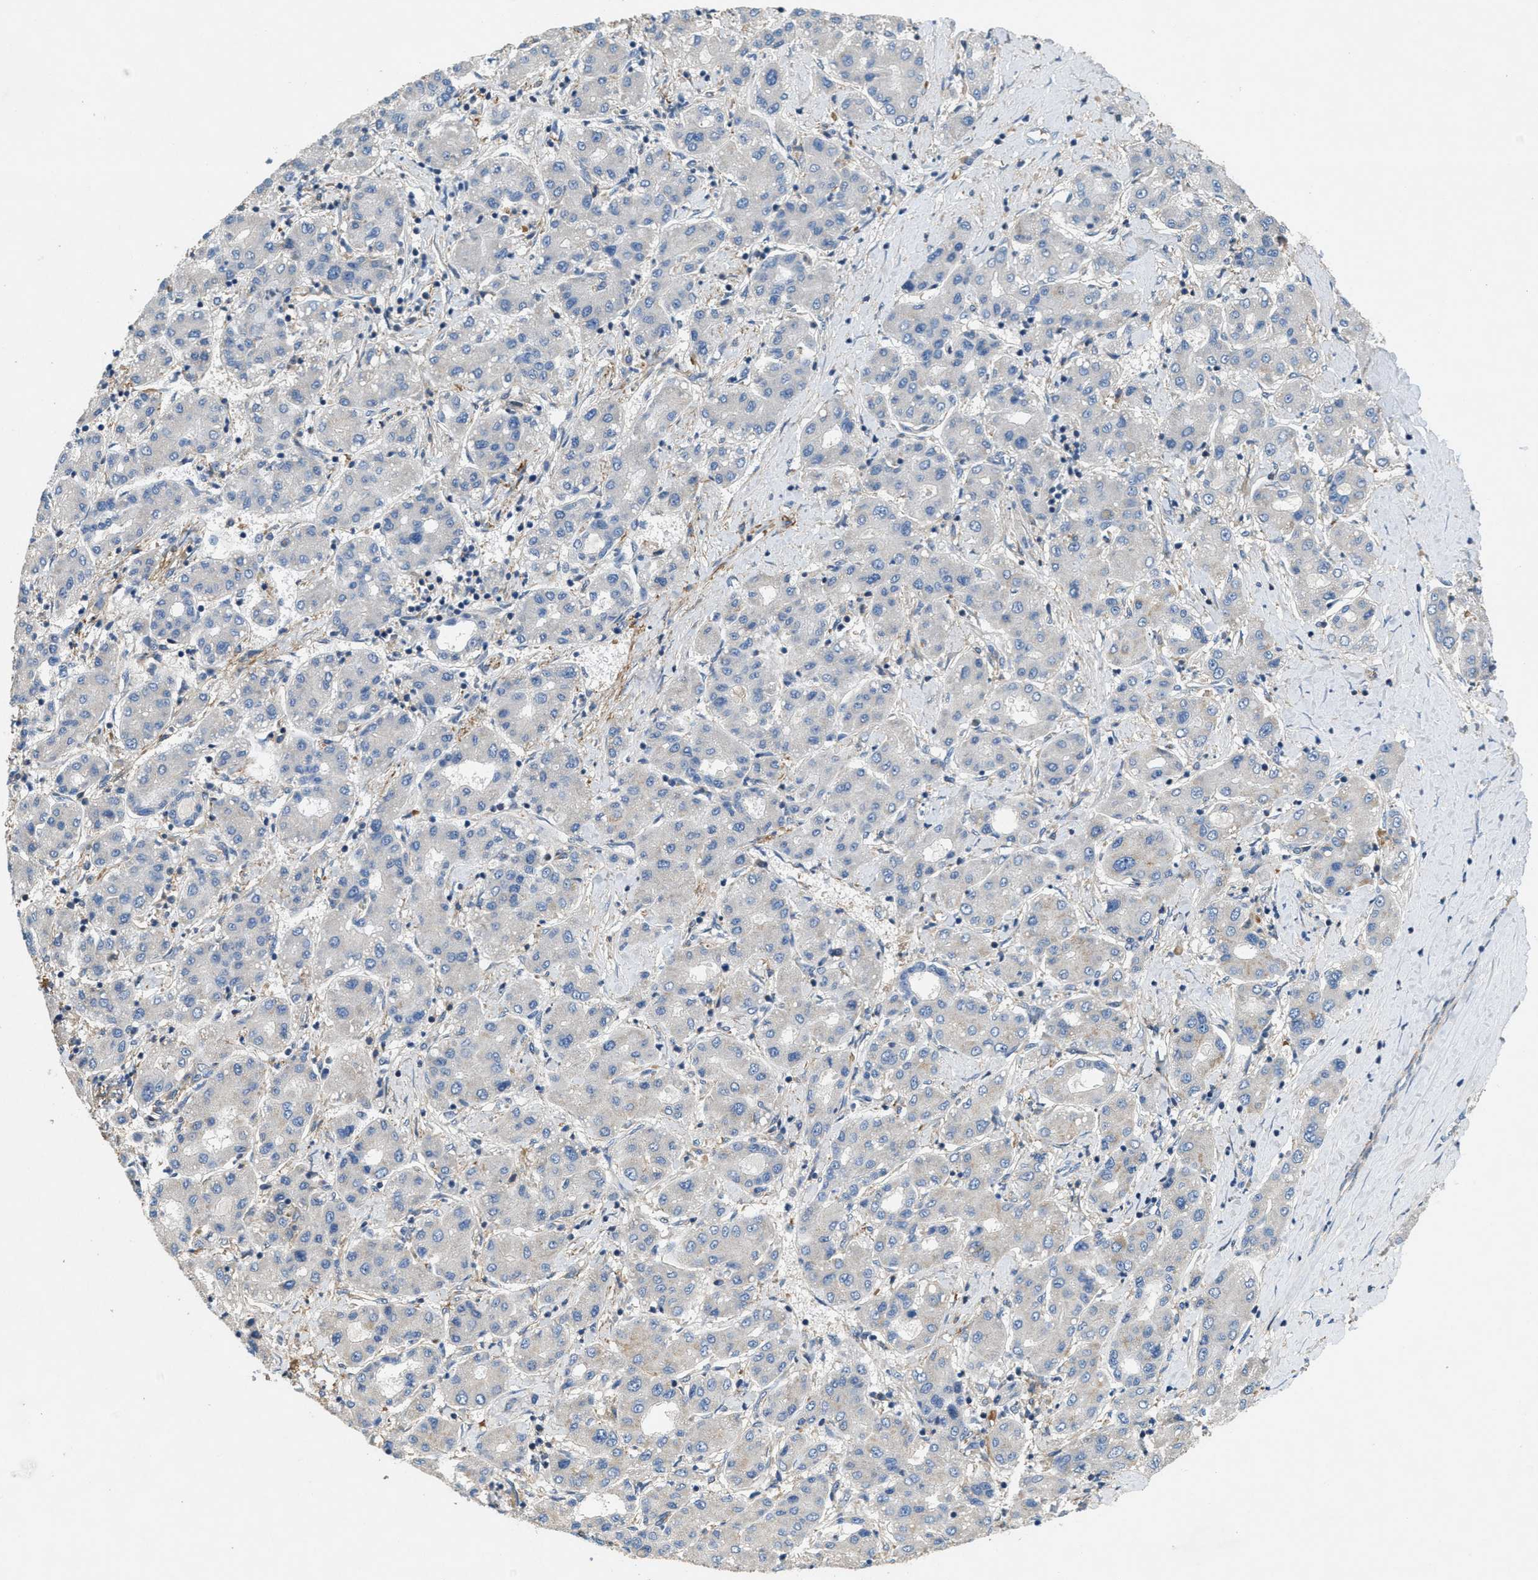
{"staining": {"intensity": "weak", "quantity": "<25%", "location": "cytoplasmic/membranous"}, "tissue": "liver cancer", "cell_type": "Tumor cells", "image_type": "cancer", "snomed": [{"axis": "morphology", "description": "Carcinoma, Hepatocellular, NOS"}, {"axis": "topography", "description": "Liver"}], "caption": "Tumor cells are negative for brown protein staining in liver cancer (hepatocellular carcinoma).", "gene": "DGKE", "patient": {"sex": "male", "age": 65}}